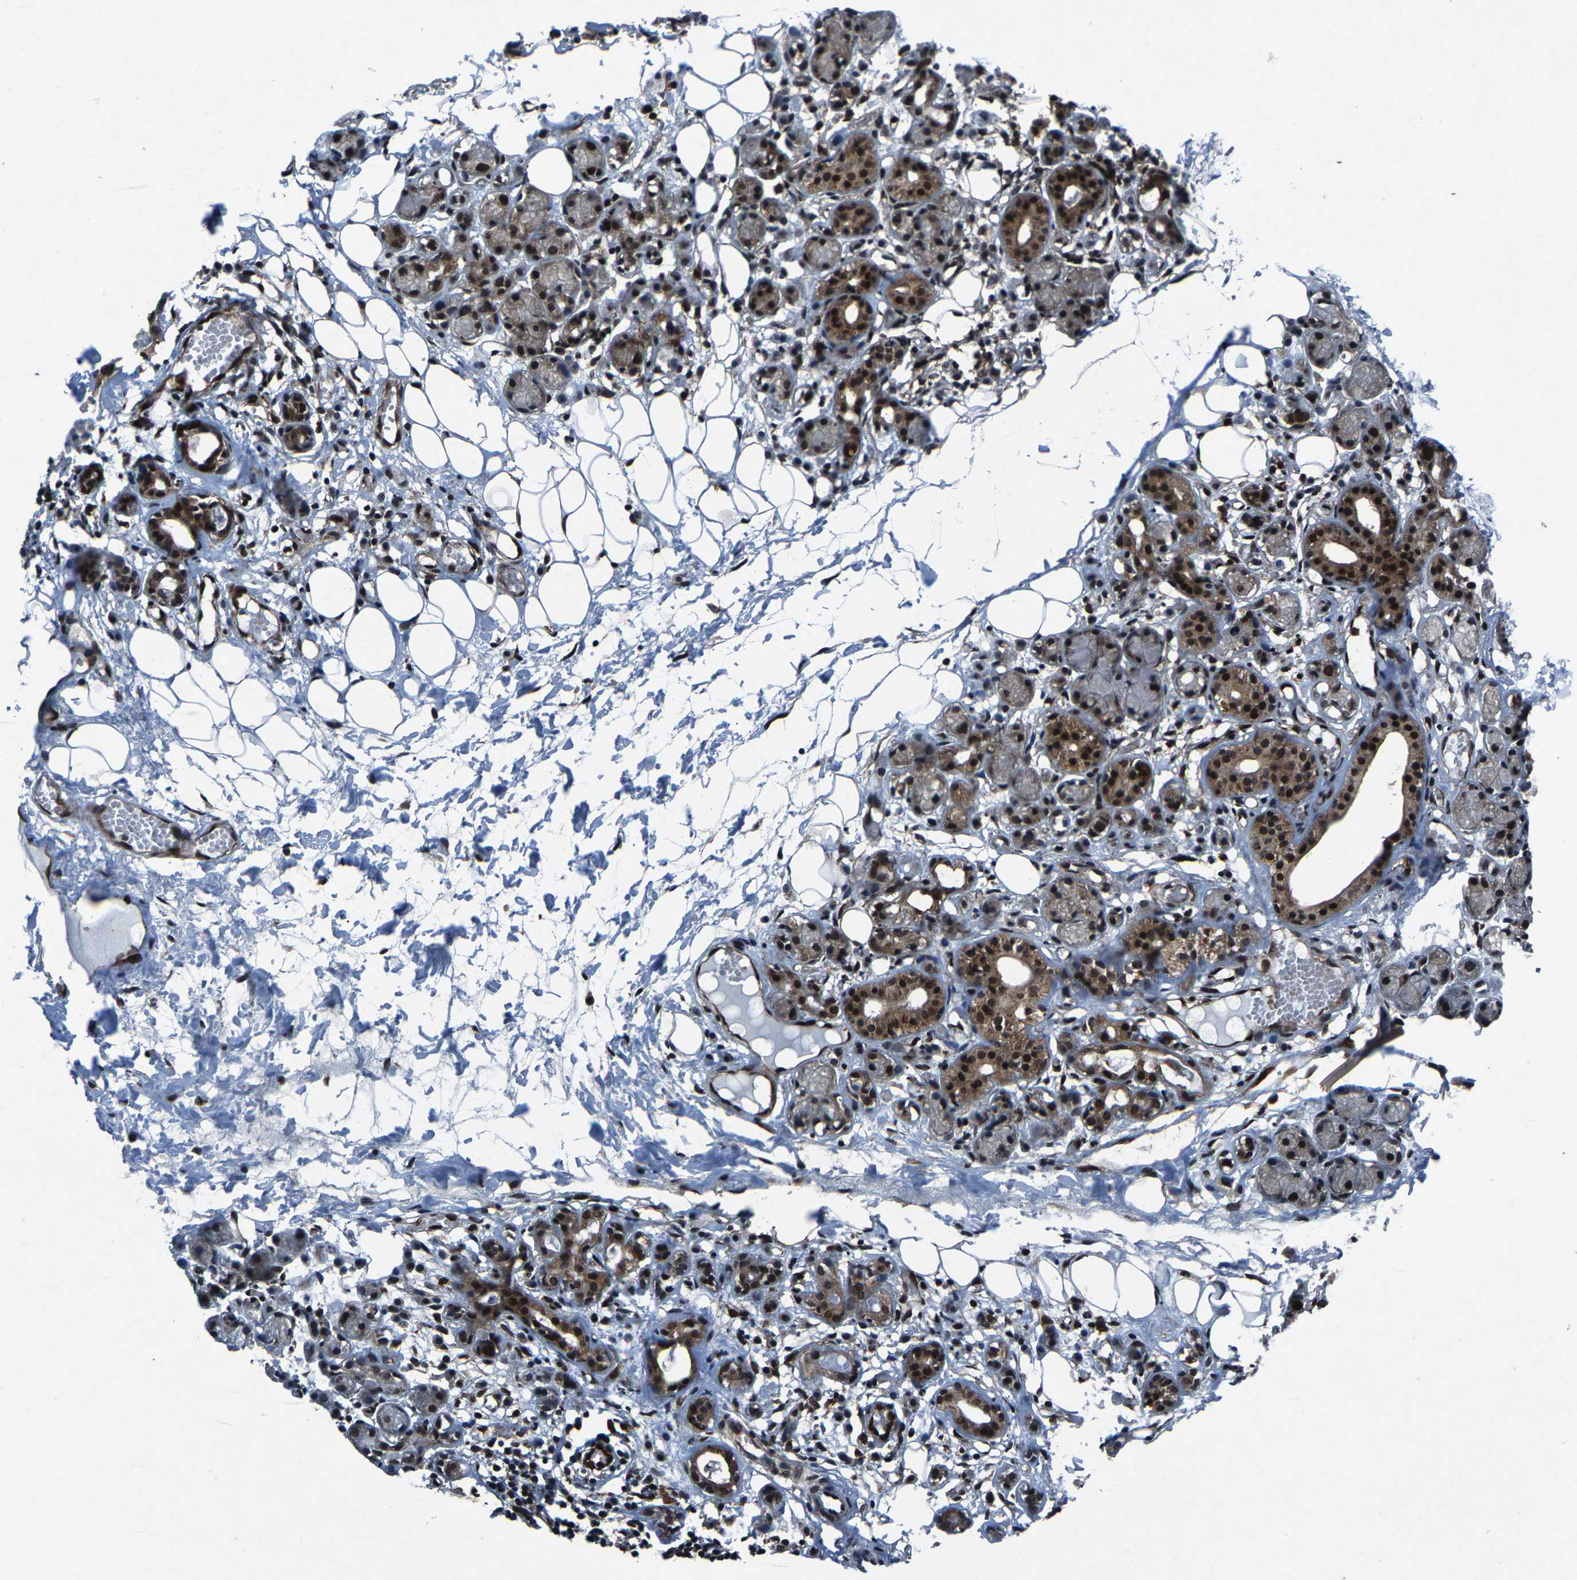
{"staining": {"intensity": "strong", "quantity": ">75%", "location": "nuclear"}, "tissue": "adipose tissue", "cell_type": "Adipocytes", "image_type": "normal", "snomed": [{"axis": "morphology", "description": "Normal tissue, NOS"}, {"axis": "morphology", "description": "Inflammation, NOS"}, {"axis": "topography", "description": "Vascular tissue"}, {"axis": "topography", "description": "Salivary gland"}], "caption": "Brown immunohistochemical staining in unremarkable adipose tissue demonstrates strong nuclear staining in about >75% of adipocytes.", "gene": "ATXN3", "patient": {"sex": "female", "age": 75}}